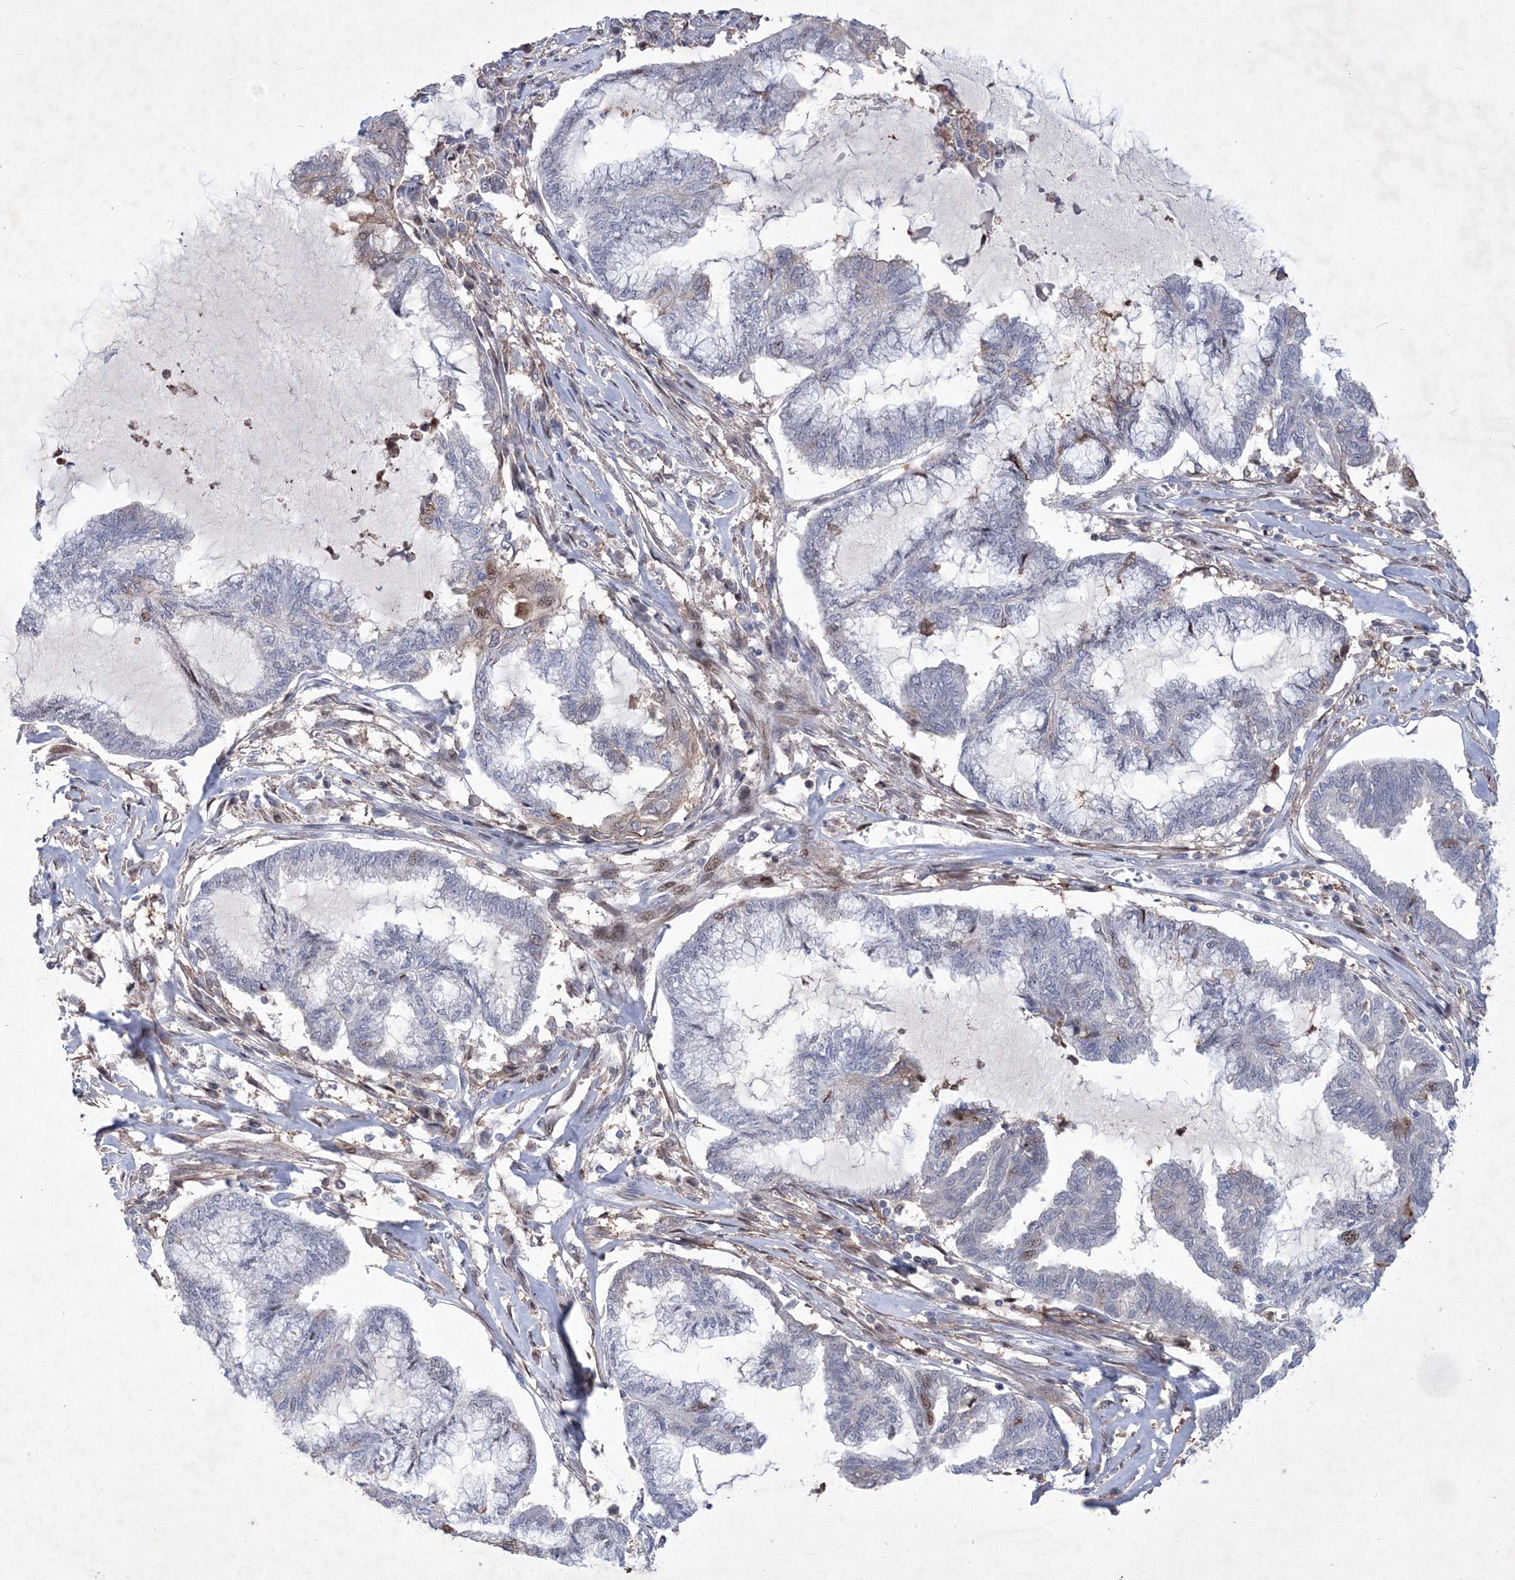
{"staining": {"intensity": "negative", "quantity": "none", "location": "none"}, "tissue": "endometrial cancer", "cell_type": "Tumor cells", "image_type": "cancer", "snomed": [{"axis": "morphology", "description": "Adenocarcinoma, NOS"}, {"axis": "topography", "description": "Endometrium"}], "caption": "Tumor cells show no significant expression in endometrial cancer.", "gene": "RNPEPL1", "patient": {"sex": "female", "age": 86}}